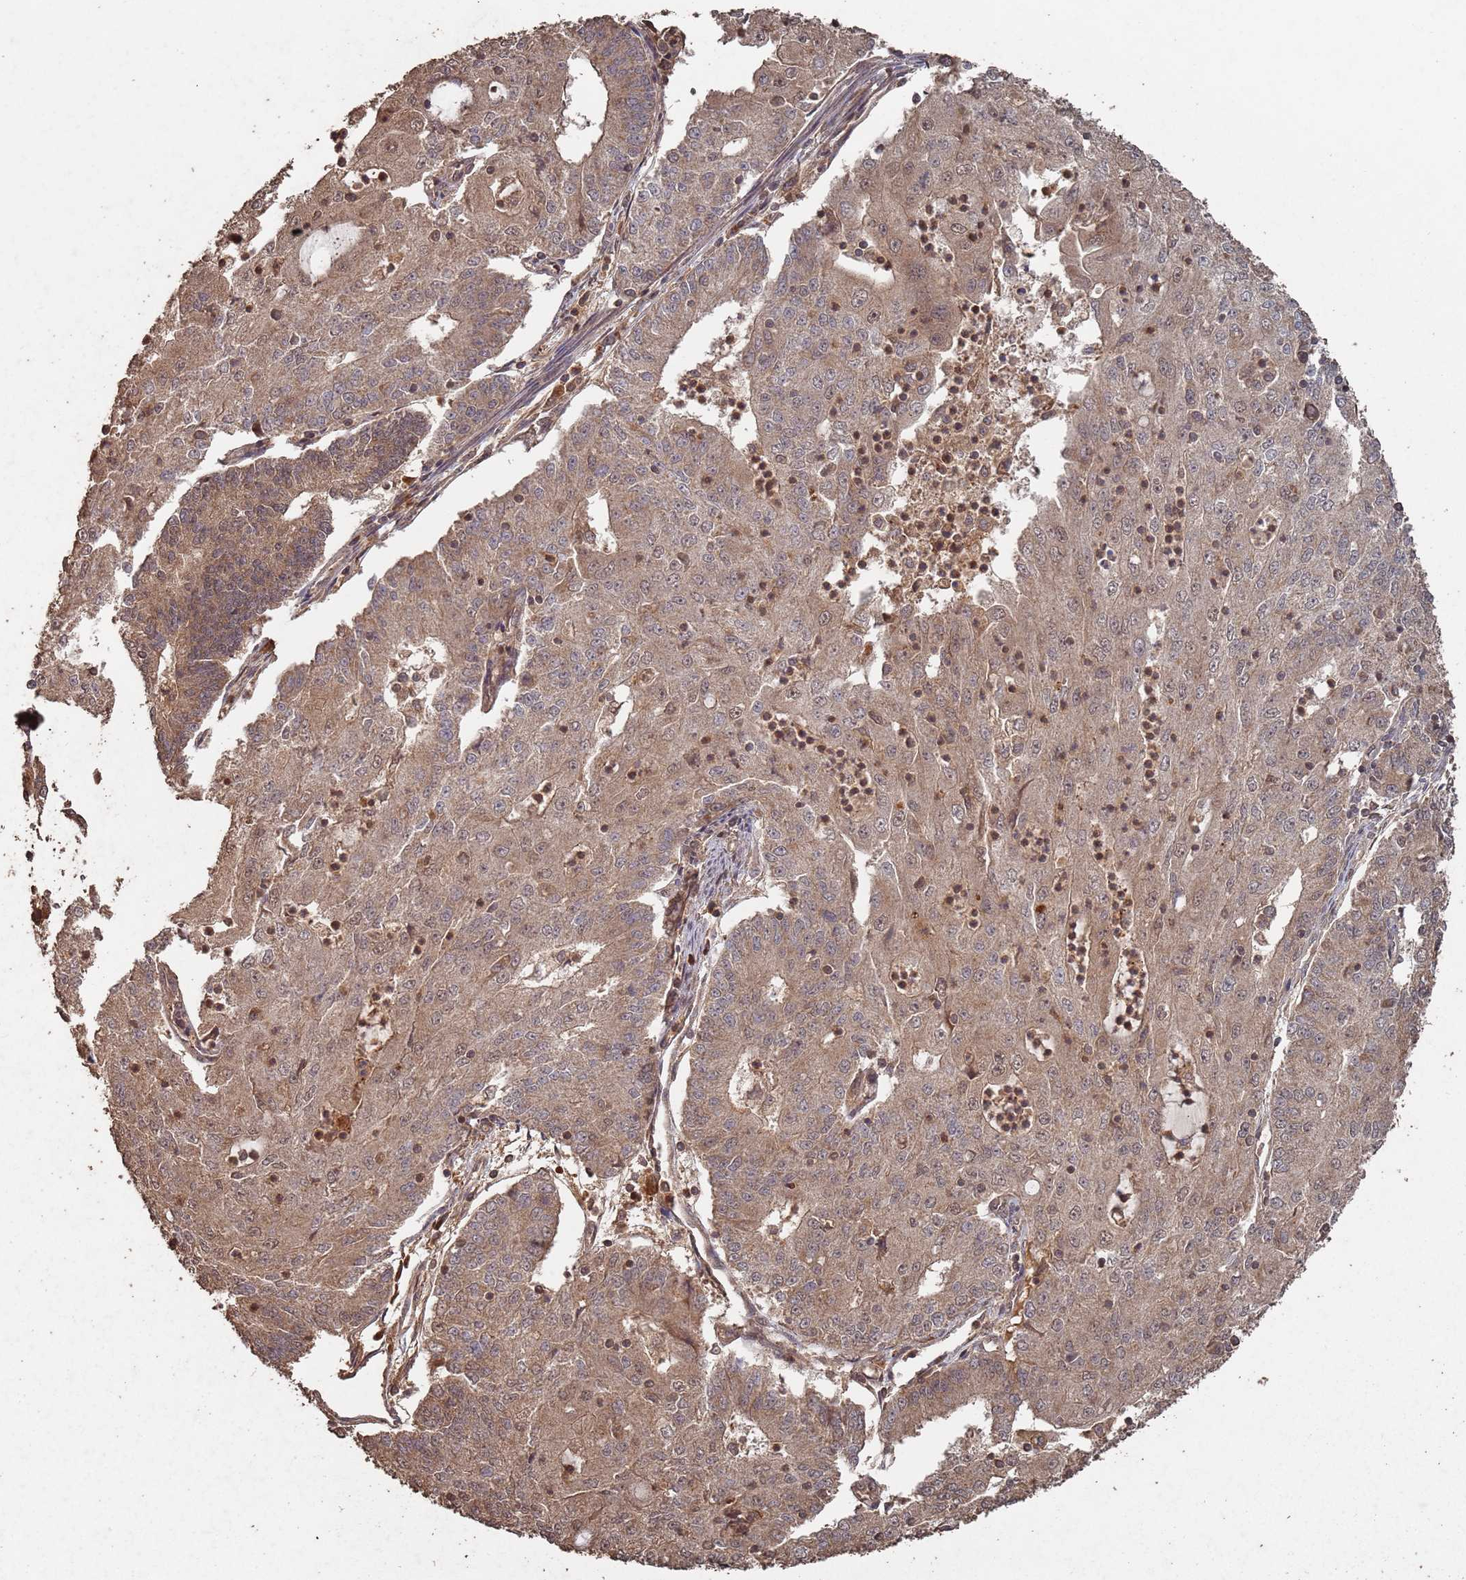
{"staining": {"intensity": "moderate", "quantity": ">75%", "location": "cytoplasmic/membranous,nuclear"}, "tissue": "endometrial cancer", "cell_type": "Tumor cells", "image_type": "cancer", "snomed": [{"axis": "morphology", "description": "Adenocarcinoma, NOS"}, {"axis": "topography", "description": "Endometrium"}], "caption": "Endometrial cancer (adenocarcinoma) stained with immunohistochemistry (IHC) reveals moderate cytoplasmic/membranous and nuclear expression in about >75% of tumor cells.", "gene": "FRAT1", "patient": {"sex": "female", "age": 56}}